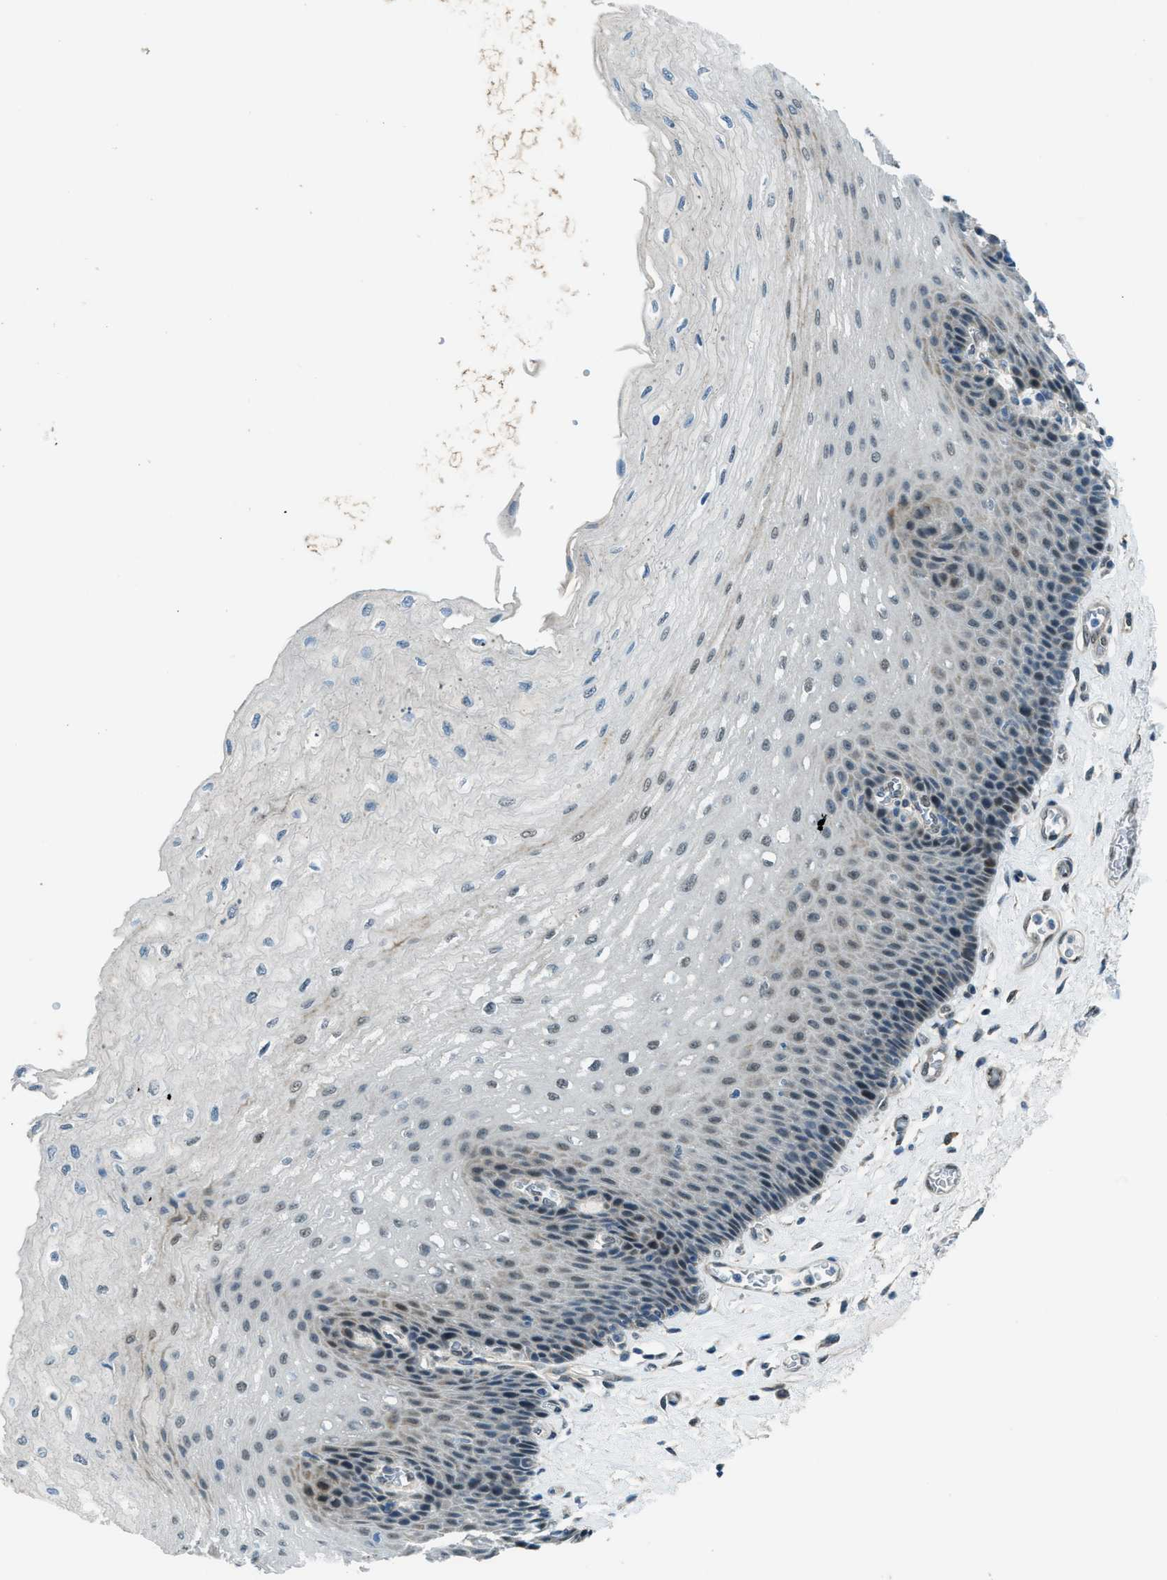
{"staining": {"intensity": "moderate", "quantity": "25%-75%", "location": "nuclear"}, "tissue": "esophagus", "cell_type": "Squamous epithelial cells", "image_type": "normal", "snomed": [{"axis": "morphology", "description": "Normal tissue, NOS"}, {"axis": "topography", "description": "Esophagus"}], "caption": "Moderate nuclear positivity for a protein is identified in about 25%-75% of squamous epithelial cells of normal esophagus using IHC.", "gene": "NPEPL1", "patient": {"sex": "female", "age": 72}}